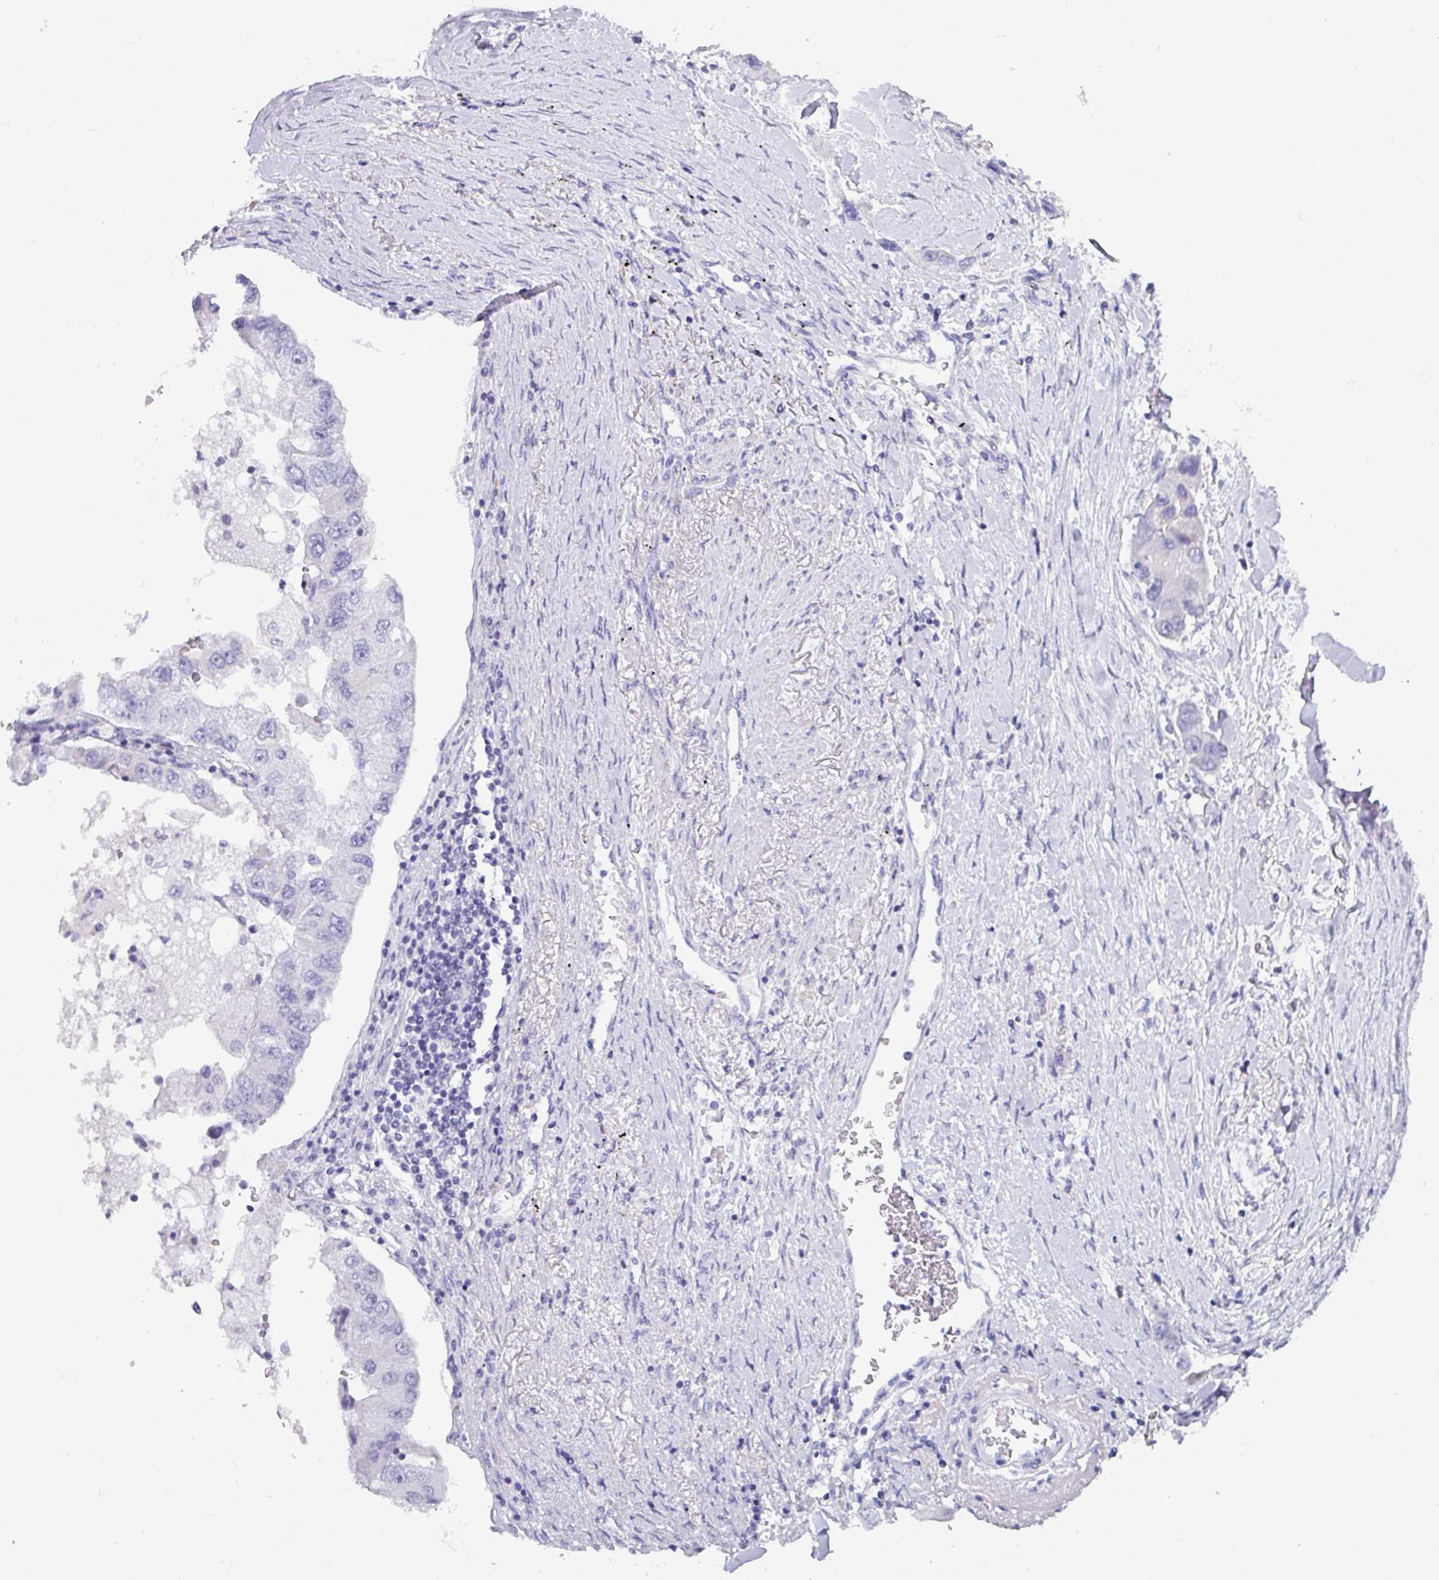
{"staining": {"intensity": "negative", "quantity": "none", "location": "none"}, "tissue": "lung cancer", "cell_type": "Tumor cells", "image_type": "cancer", "snomed": [{"axis": "morphology", "description": "Adenocarcinoma, NOS"}, {"axis": "topography", "description": "Lung"}], "caption": "Tumor cells are negative for protein expression in human lung cancer (adenocarcinoma).", "gene": "TNFSF12", "patient": {"sex": "female", "age": 54}}